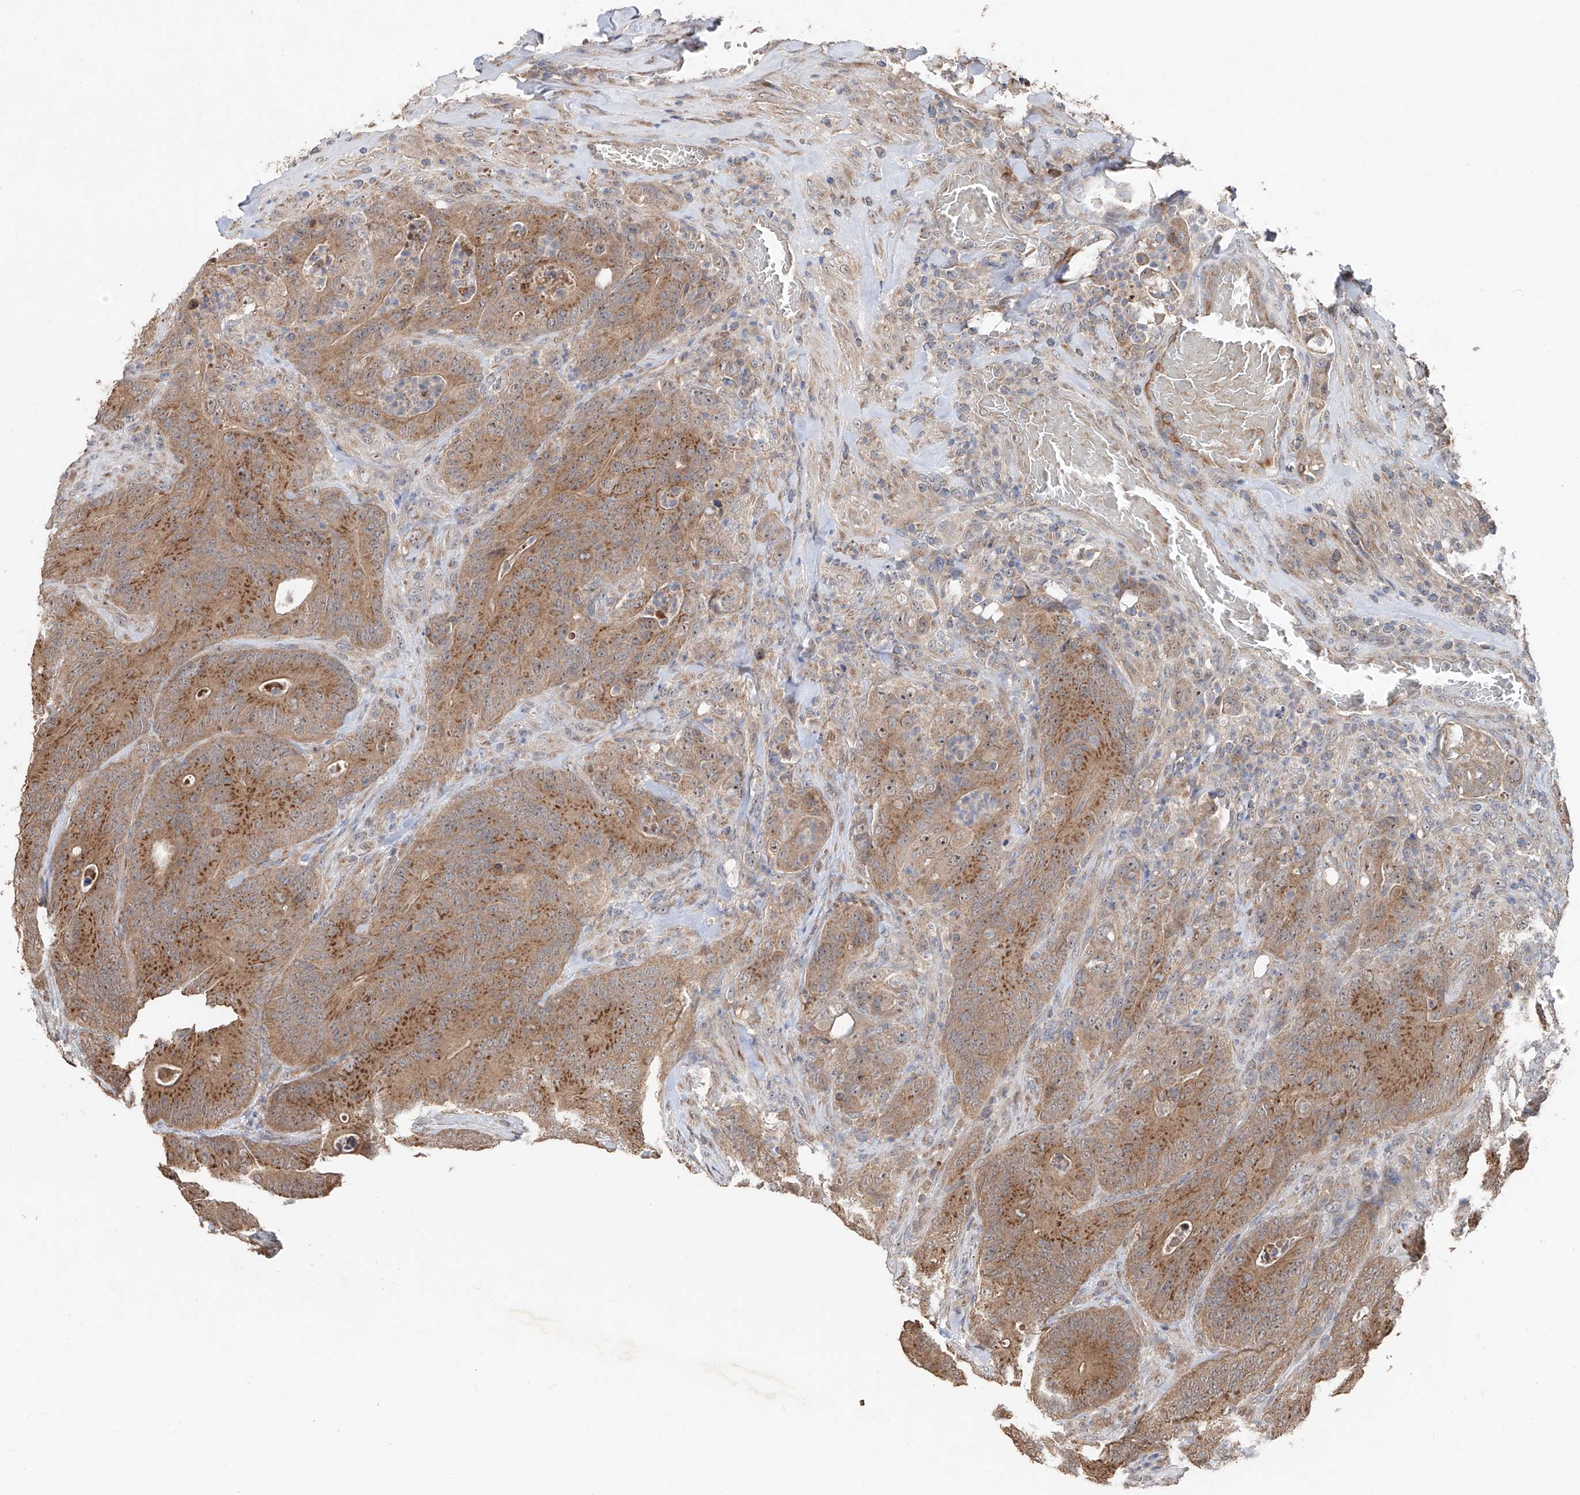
{"staining": {"intensity": "moderate", "quantity": ">75%", "location": "cytoplasmic/membranous"}, "tissue": "colorectal cancer", "cell_type": "Tumor cells", "image_type": "cancer", "snomed": [{"axis": "morphology", "description": "Normal tissue, NOS"}, {"axis": "topography", "description": "Colon"}], "caption": "An image of colorectal cancer stained for a protein reveals moderate cytoplasmic/membranous brown staining in tumor cells.", "gene": "EDN1", "patient": {"sex": "female", "age": 82}}